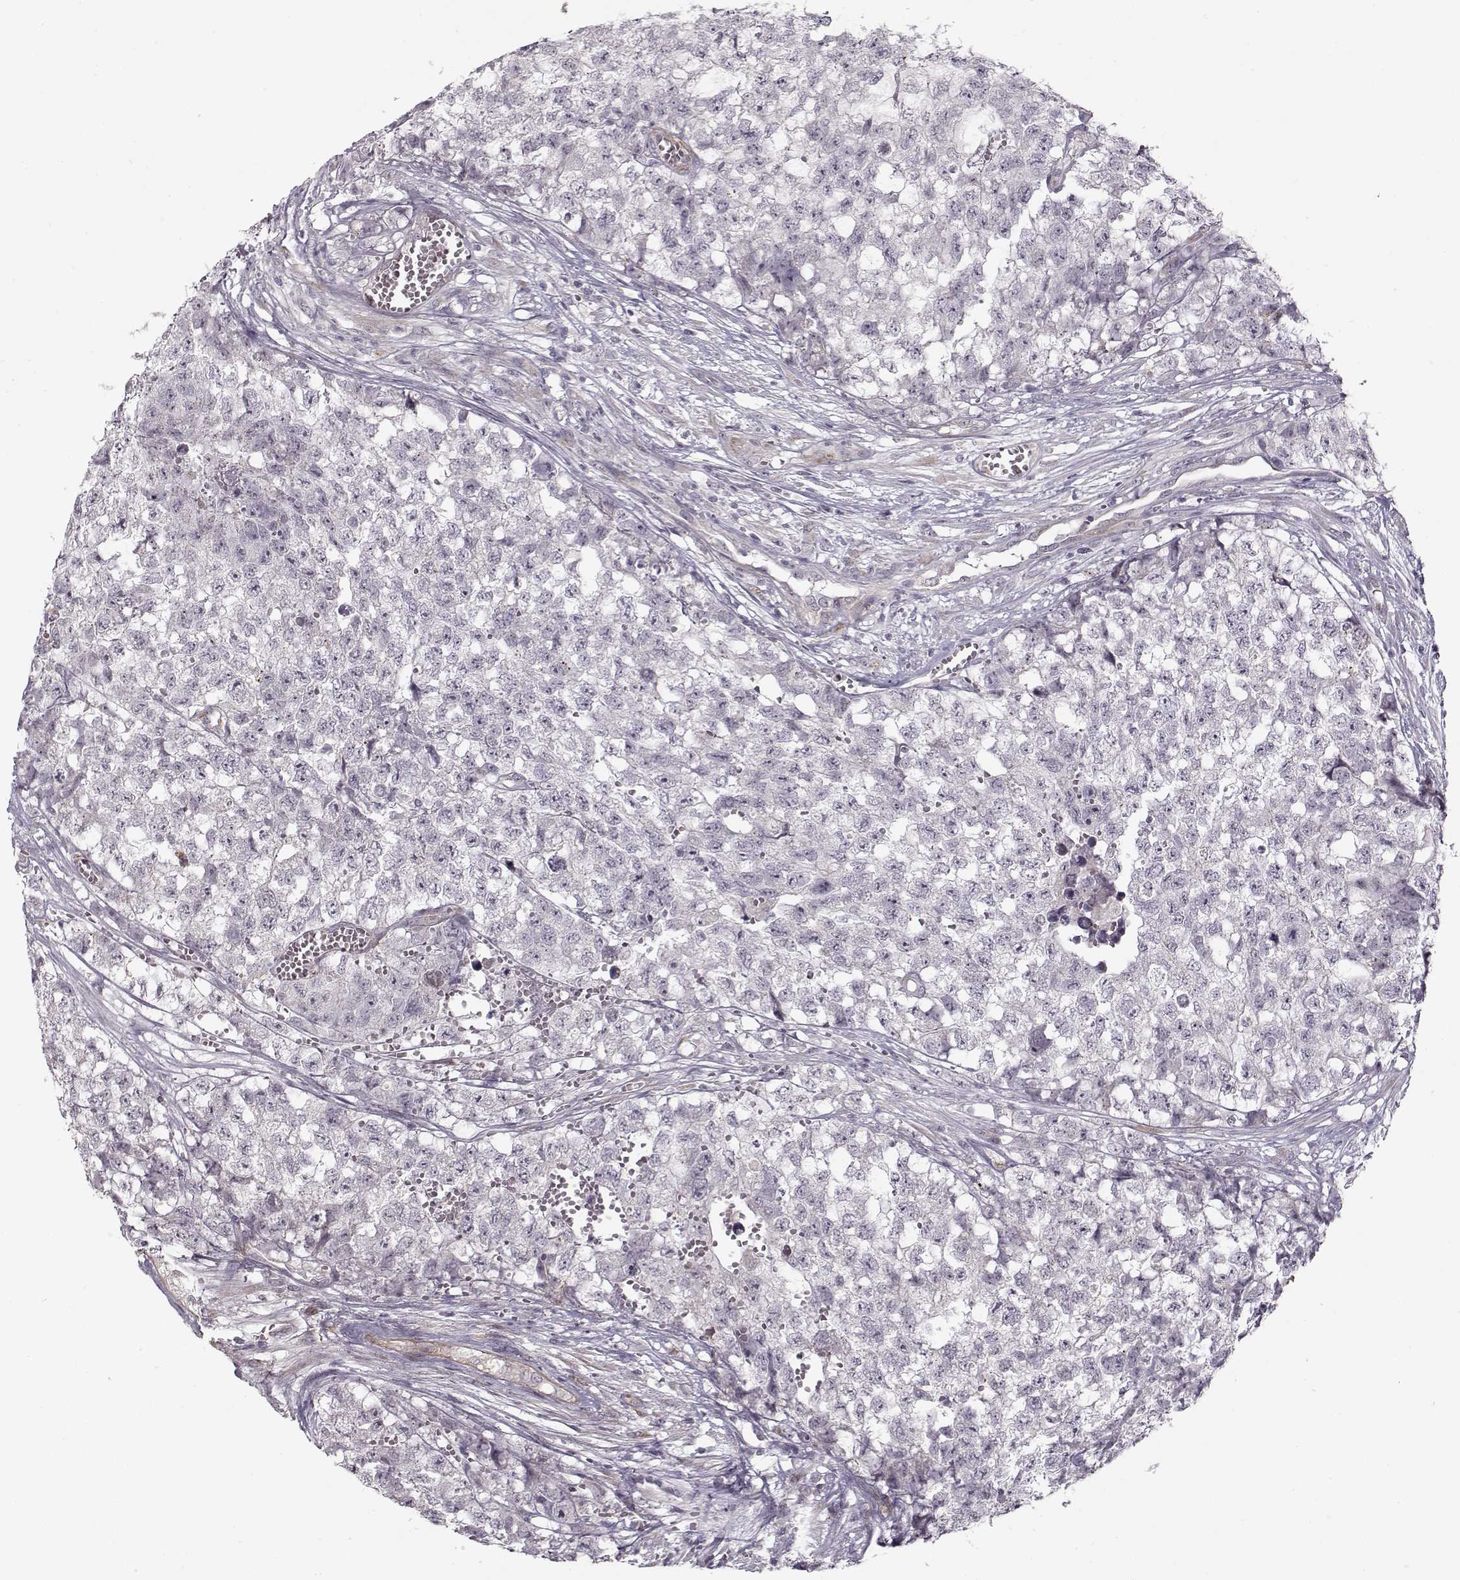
{"staining": {"intensity": "negative", "quantity": "none", "location": "none"}, "tissue": "testis cancer", "cell_type": "Tumor cells", "image_type": "cancer", "snomed": [{"axis": "morphology", "description": "Seminoma, NOS"}, {"axis": "morphology", "description": "Carcinoma, Embryonal, NOS"}, {"axis": "topography", "description": "Testis"}], "caption": "Immunohistochemistry histopathology image of testis cancer (seminoma) stained for a protein (brown), which displays no staining in tumor cells.", "gene": "LAMB2", "patient": {"sex": "male", "age": 22}}